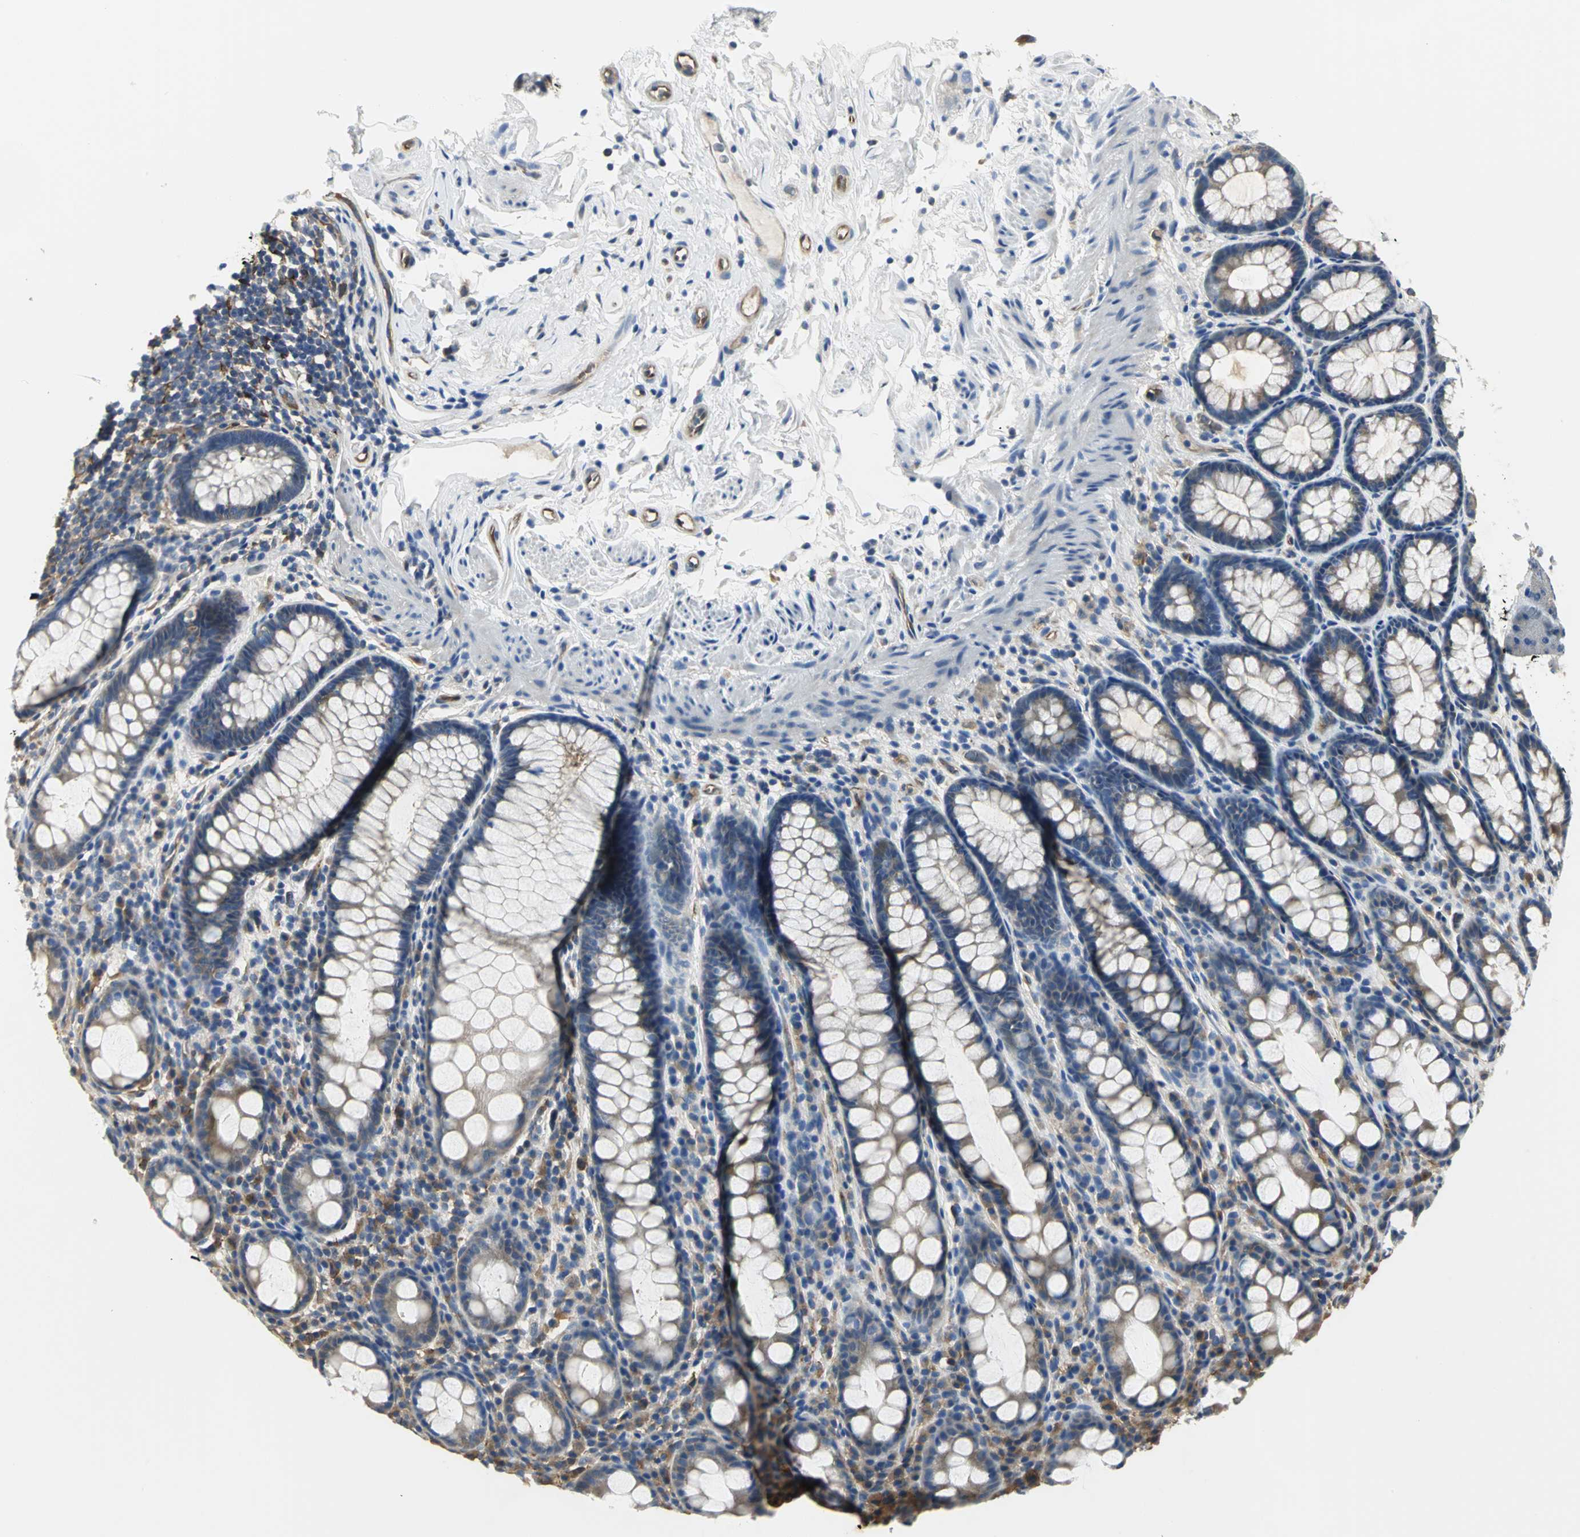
{"staining": {"intensity": "moderate", "quantity": ">75%", "location": "cytoplasmic/membranous"}, "tissue": "rectum", "cell_type": "Glandular cells", "image_type": "normal", "snomed": [{"axis": "morphology", "description": "Normal tissue, NOS"}, {"axis": "topography", "description": "Rectum"}], "caption": "Normal rectum was stained to show a protein in brown. There is medium levels of moderate cytoplasmic/membranous positivity in approximately >75% of glandular cells. The protein of interest is shown in brown color, while the nuclei are stained blue.", "gene": "CHRNB1", "patient": {"sex": "male", "age": 92}}